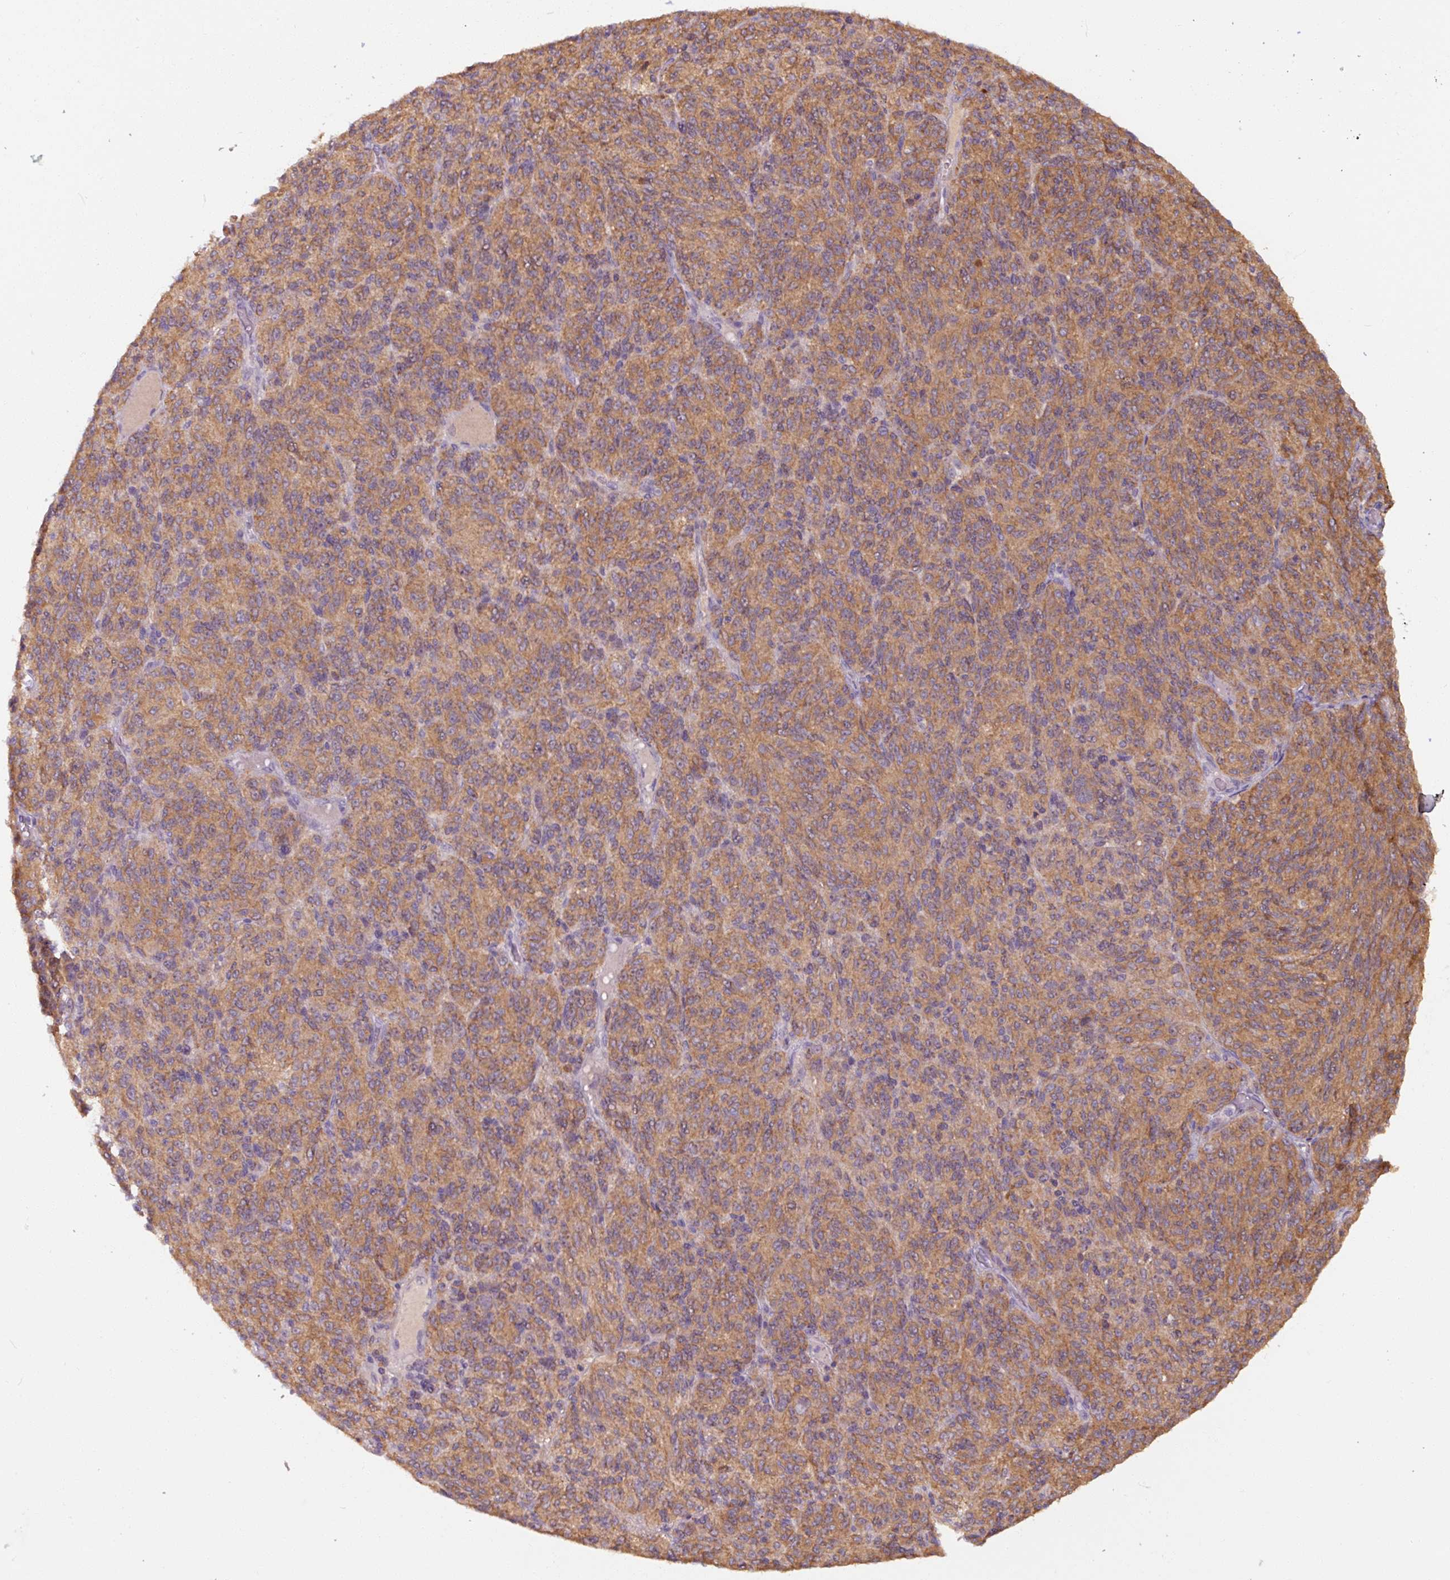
{"staining": {"intensity": "weak", "quantity": ">75%", "location": "cytoplasmic/membranous"}, "tissue": "melanoma", "cell_type": "Tumor cells", "image_type": "cancer", "snomed": [{"axis": "morphology", "description": "Malignant melanoma, Metastatic site"}, {"axis": "topography", "description": "Brain"}], "caption": "Immunohistochemical staining of melanoma exhibits weak cytoplasmic/membranous protein expression in about >75% of tumor cells. The staining was performed using DAB, with brown indicating positive protein expression. Nuclei are stained blue with hematoxylin.", "gene": "PNMA6A", "patient": {"sex": "female", "age": 56}}